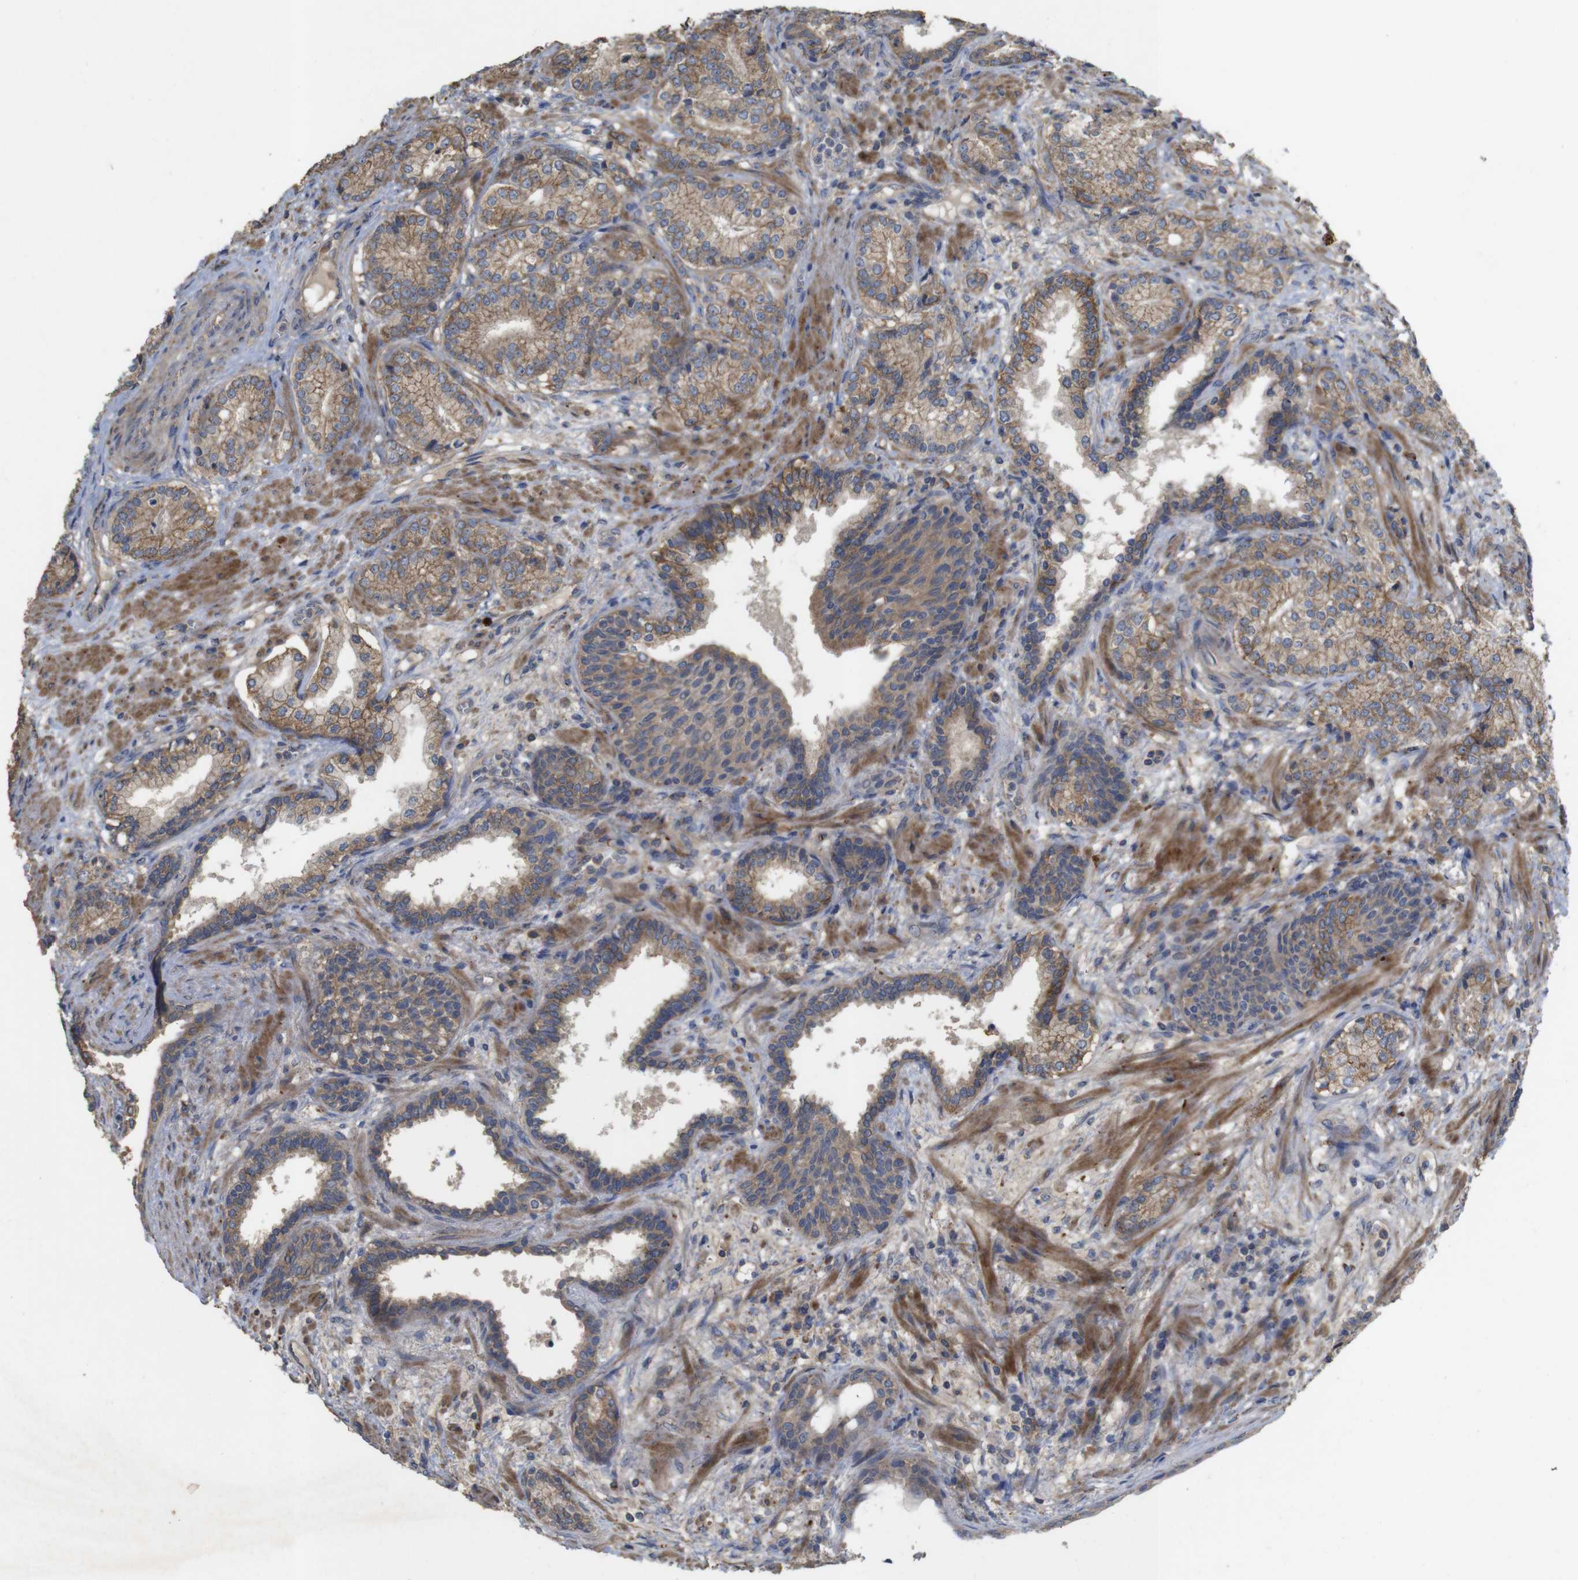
{"staining": {"intensity": "moderate", "quantity": ">75%", "location": "cytoplasmic/membranous"}, "tissue": "prostate cancer", "cell_type": "Tumor cells", "image_type": "cancer", "snomed": [{"axis": "morphology", "description": "Adenocarcinoma, High grade"}, {"axis": "topography", "description": "Prostate"}], "caption": "Human adenocarcinoma (high-grade) (prostate) stained with a protein marker displays moderate staining in tumor cells.", "gene": "KCNS3", "patient": {"sex": "male", "age": 61}}